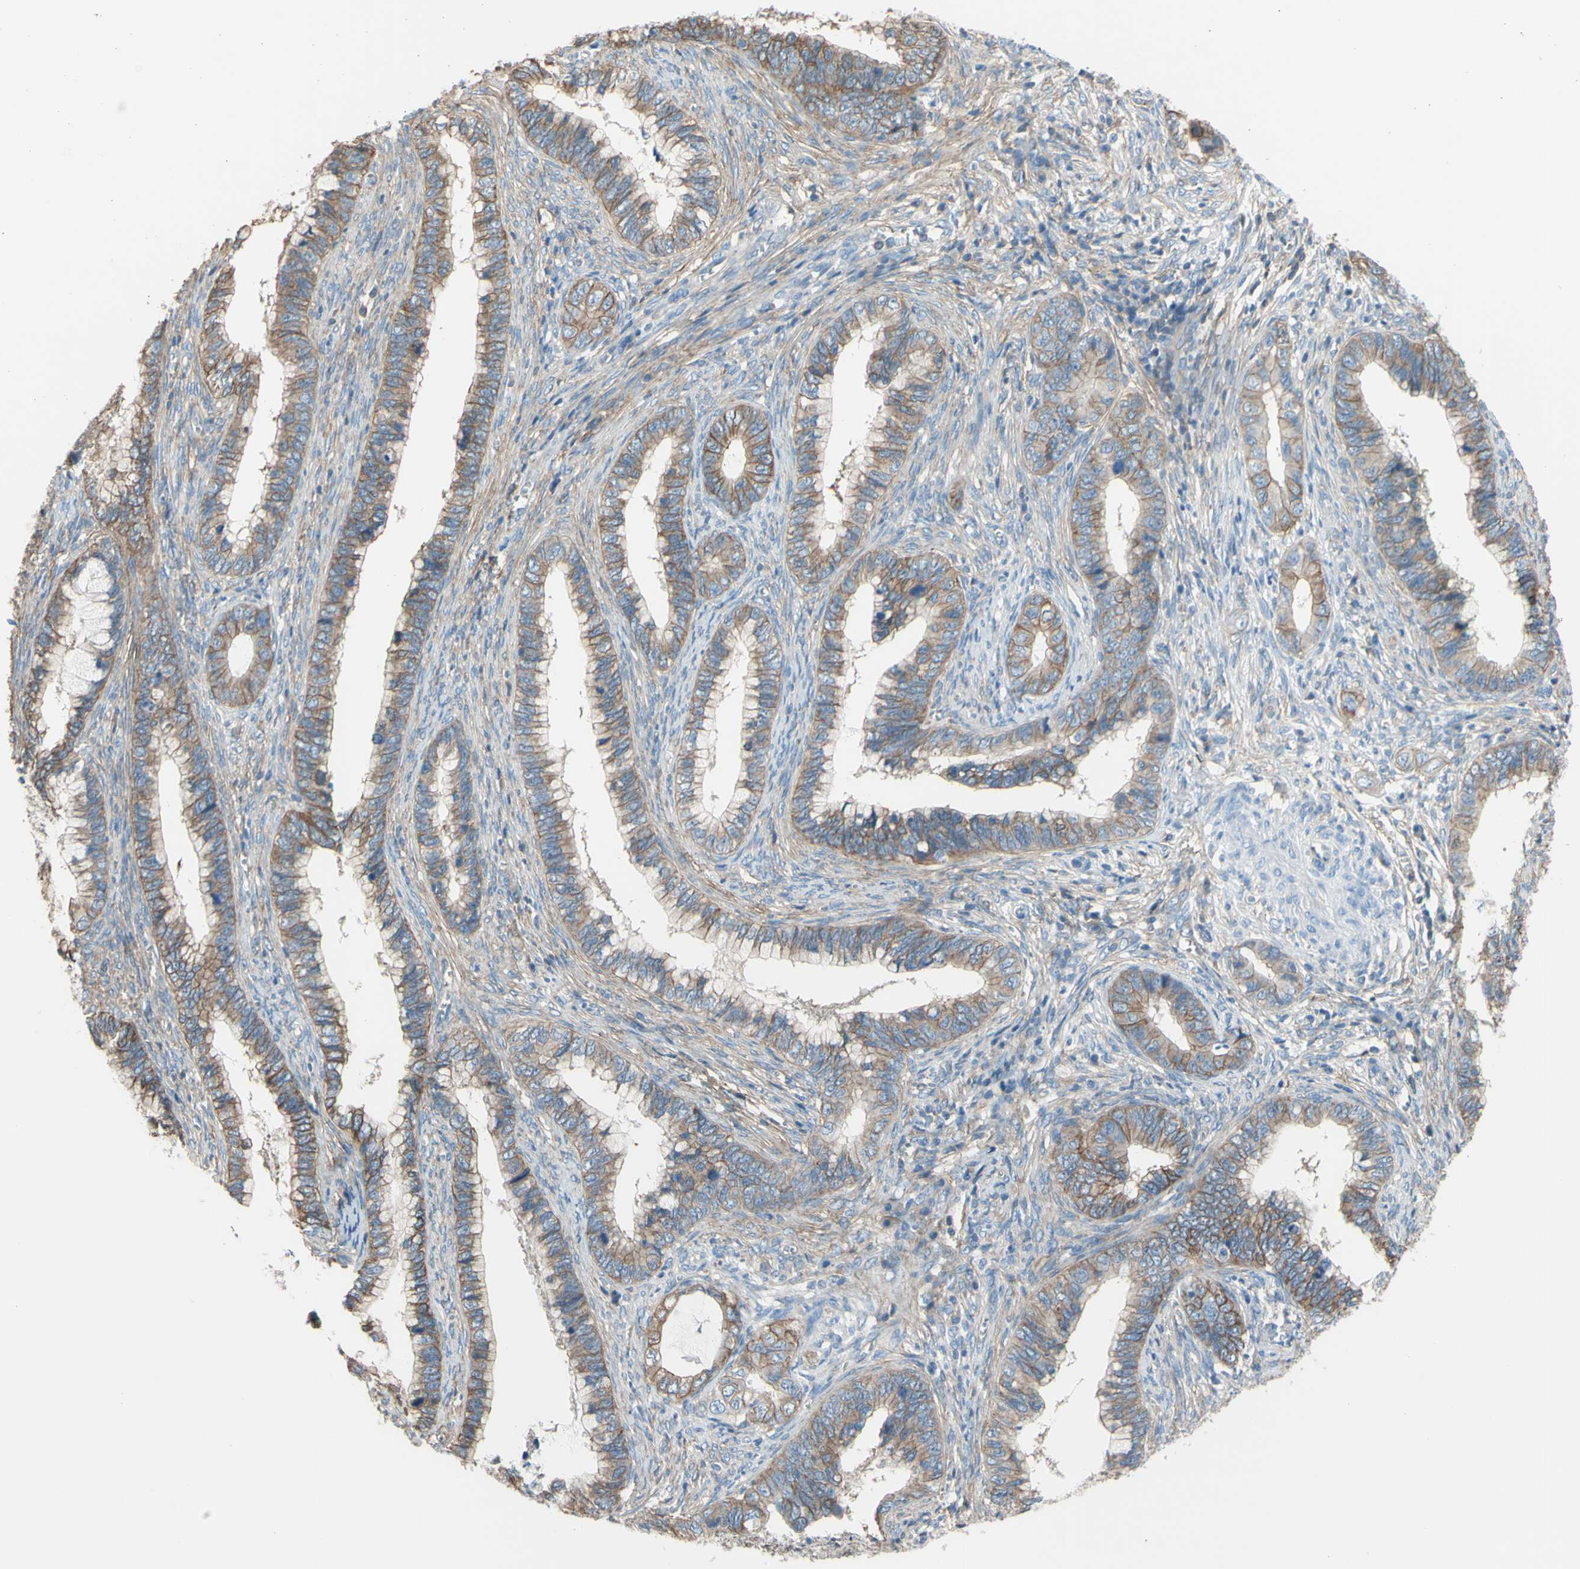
{"staining": {"intensity": "moderate", "quantity": "25%-75%", "location": "cytoplasmic/membranous"}, "tissue": "cervical cancer", "cell_type": "Tumor cells", "image_type": "cancer", "snomed": [{"axis": "morphology", "description": "Adenocarcinoma, NOS"}, {"axis": "topography", "description": "Cervix"}], "caption": "The image displays immunohistochemical staining of adenocarcinoma (cervical). There is moderate cytoplasmic/membranous positivity is present in about 25%-75% of tumor cells. (DAB IHC, brown staining for protein, blue staining for nuclei).", "gene": "ADD1", "patient": {"sex": "female", "age": 44}}